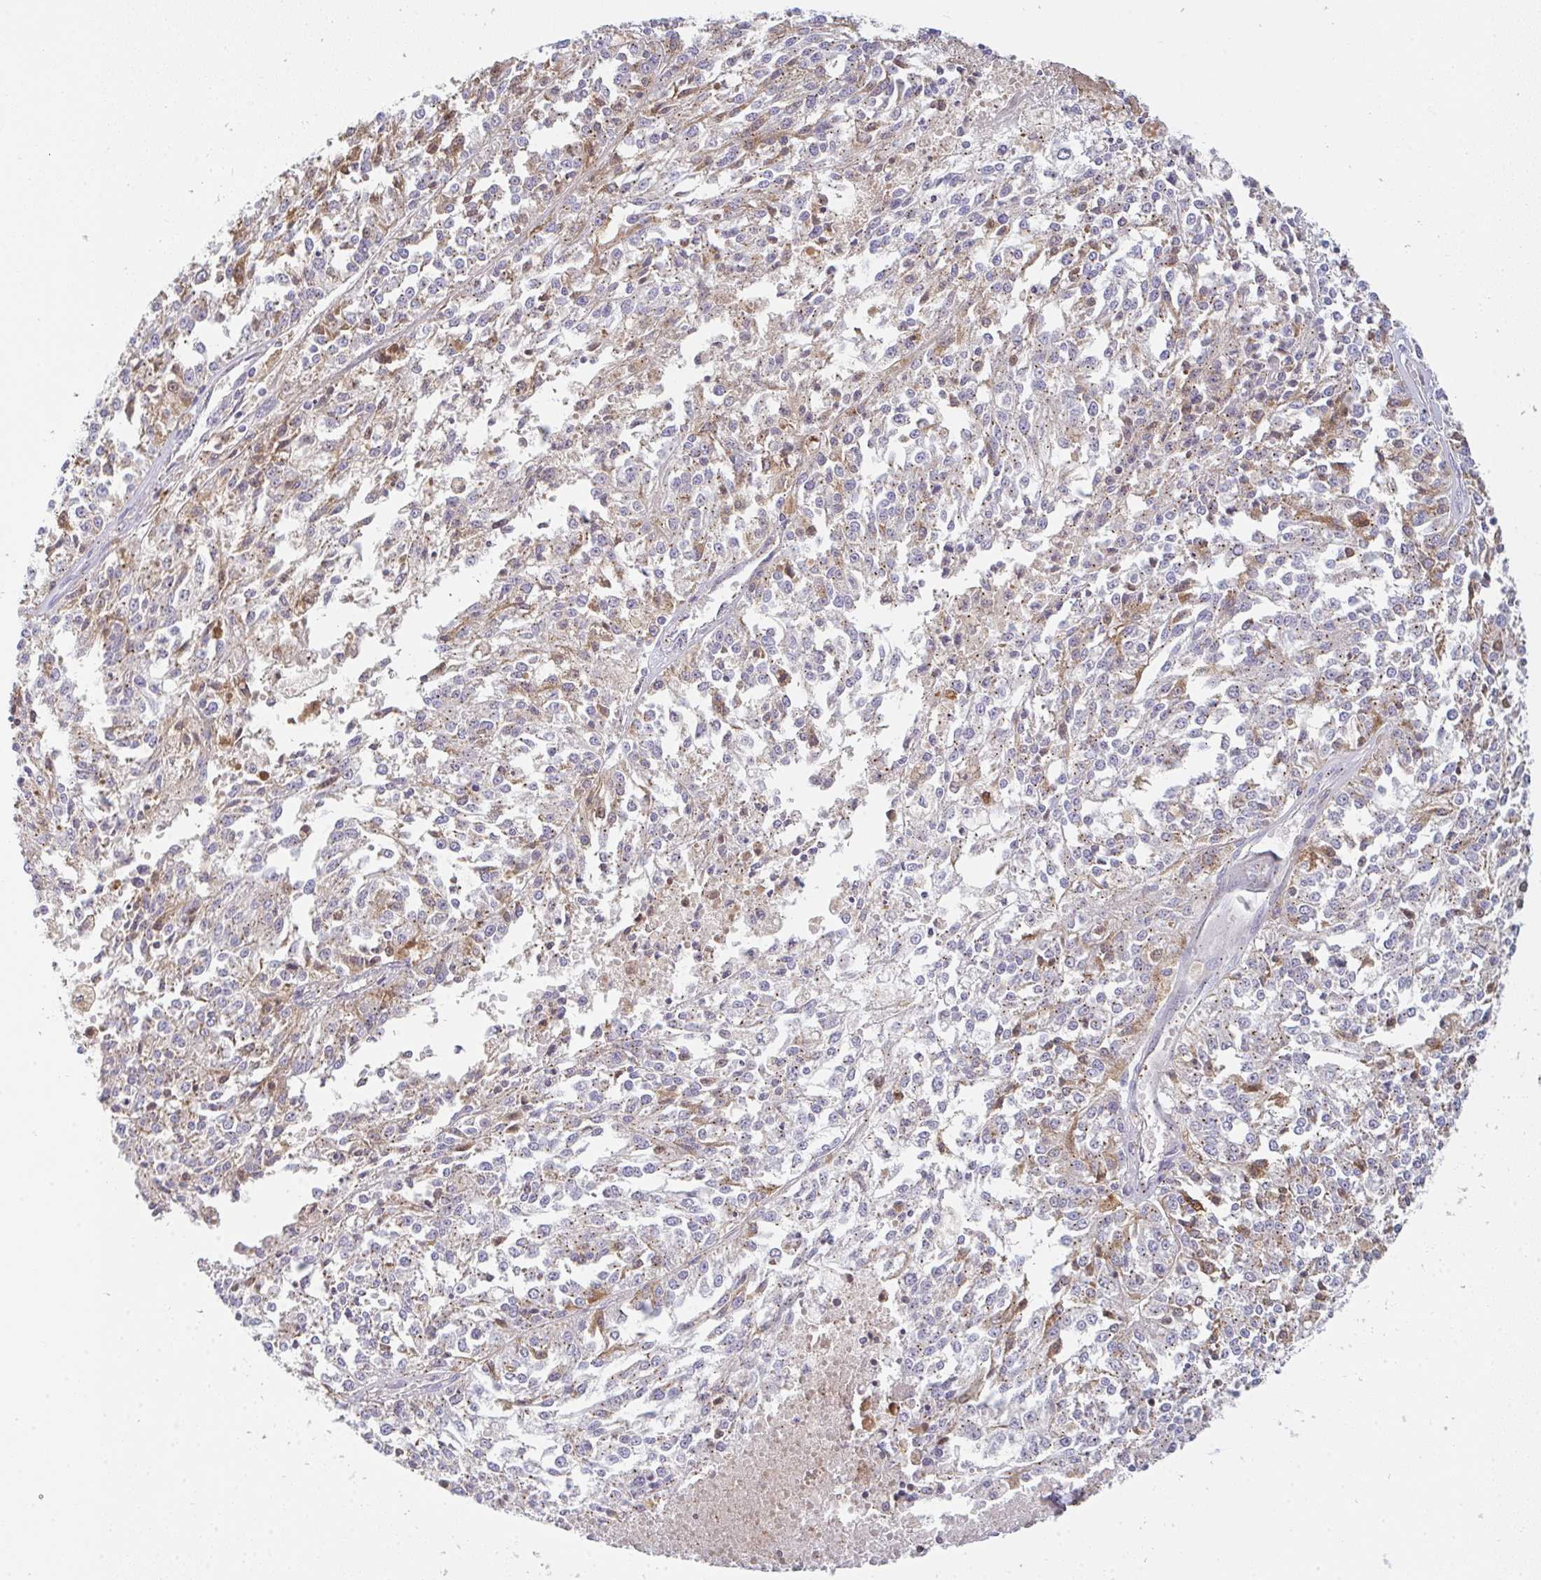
{"staining": {"intensity": "weak", "quantity": ">75%", "location": "cytoplasmic/membranous"}, "tissue": "melanoma", "cell_type": "Tumor cells", "image_type": "cancer", "snomed": [{"axis": "morphology", "description": "Malignant melanoma, NOS"}, {"axis": "topography", "description": "Skin"}], "caption": "A histopathology image showing weak cytoplasmic/membranous positivity in approximately >75% of tumor cells in melanoma, as visualized by brown immunohistochemical staining.", "gene": "SNX5", "patient": {"sex": "female", "age": 64}}